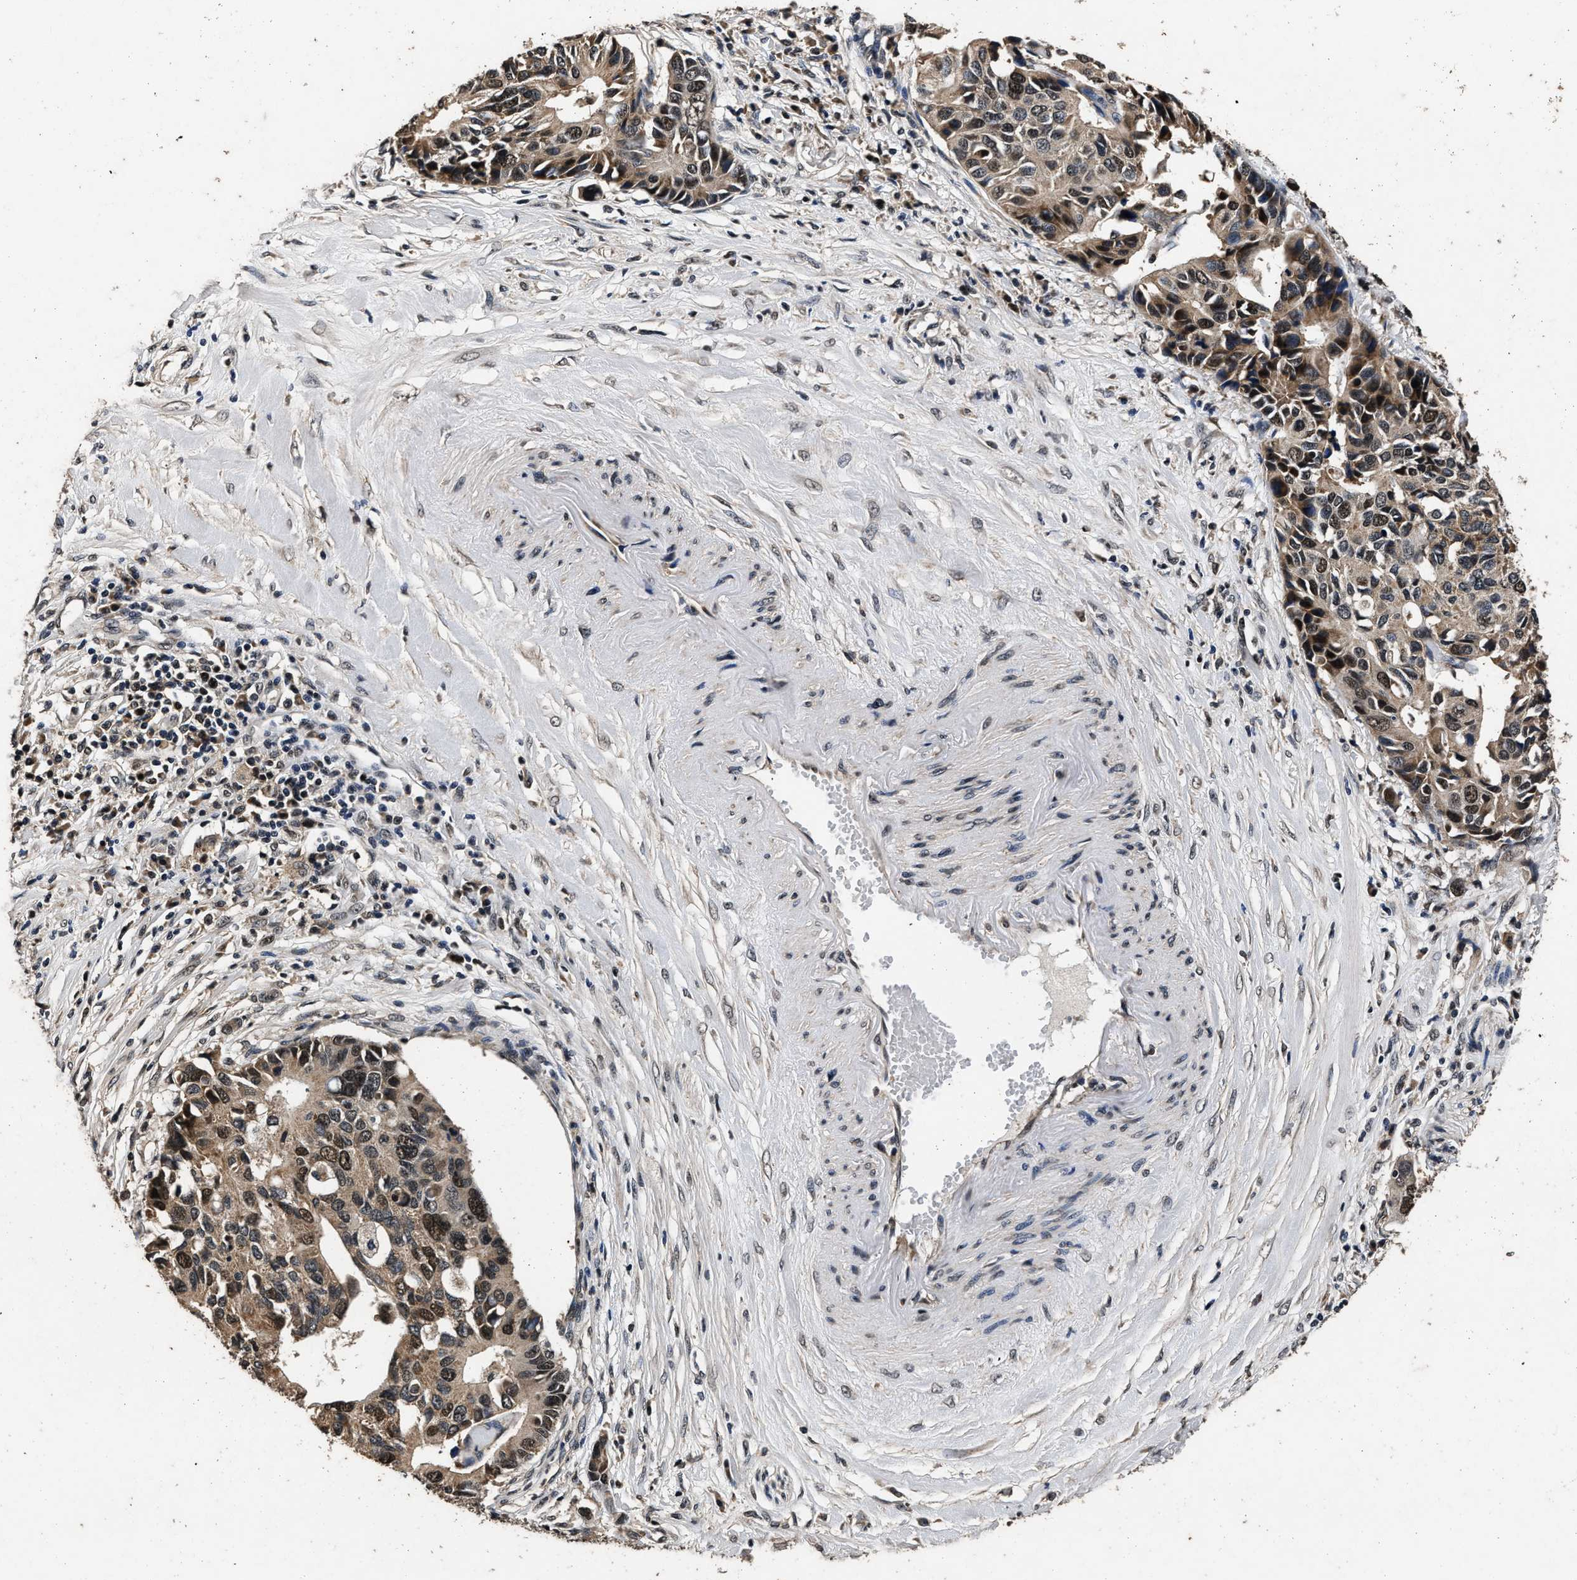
{"staining": {"intensity": "moderate", "quantity": "25%-75%", "location": "nuclear"}, "tissue": "pancreatic cancer", "cell_type": "Tumor cells", "image_type": "cancer", "snomed": [{"axis": "morphology", "description": "Adenocarcinoma, NOS"}, {"axis": "topography", "description": "Pancreas"}], "caption": "This photomicrograph displays immunohistochemistry (IHC) staining of human adenocarcinoma (pancreatic), with medium moderate nuclear expression in approximately 25%-75% of tumor cells.", "gene": "CSTF1", "patient": {"sex": "female", "age": 56}}